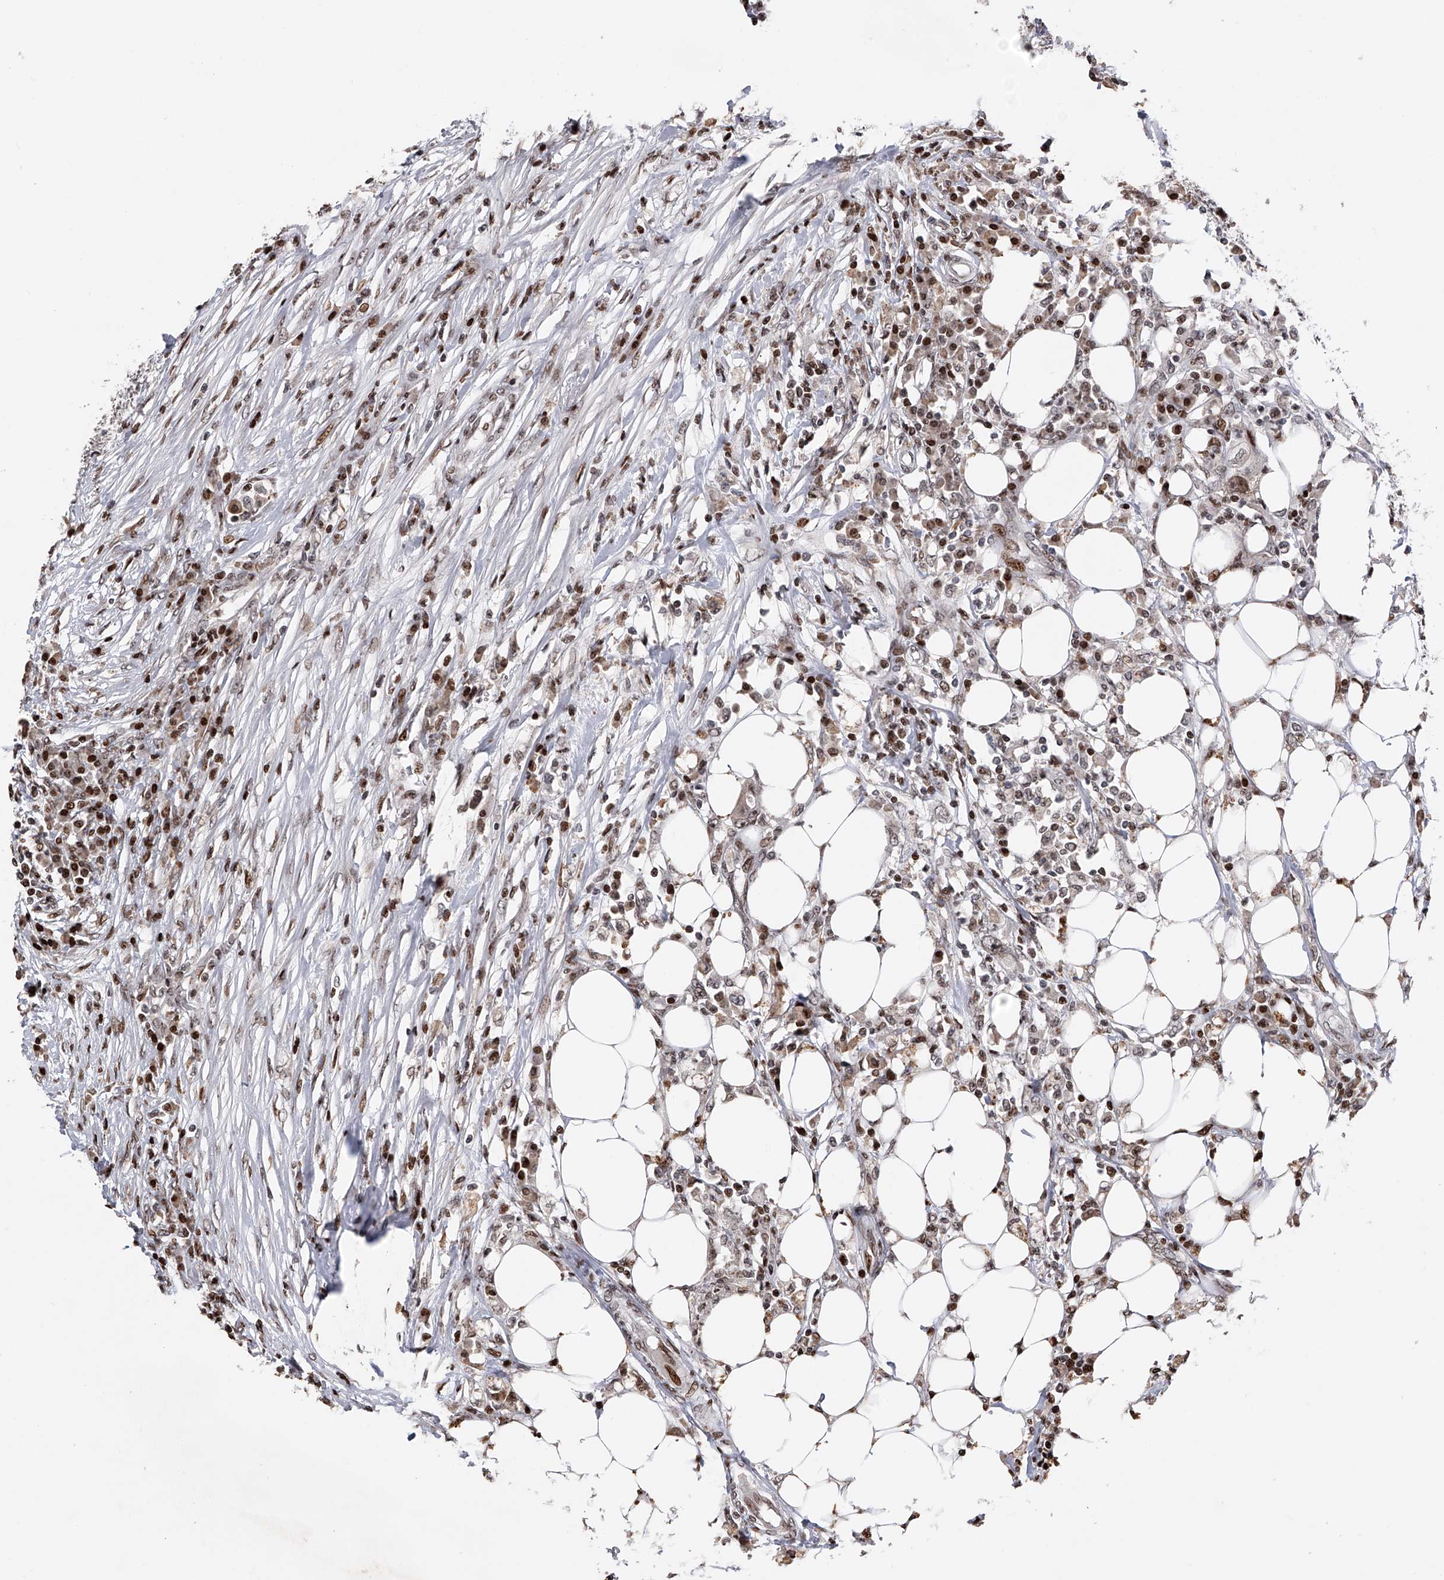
{"staining": {"intensity": "negative", "quantity": "none", "location": "none"}, "tissue": "colorectal cancer", "cell_type": "Tumor cells", "image_type": "cancer", "snomed": [{"axis": "morphology", "description": "Adenocarcinoma, NOS"}, {"axis": "topography", "description": "Colon"}], "caption": "Protein analysis of colorectal adenocarcinoma demonstrates no significant staining in tumor cells.", "gene": "RWDD2A", "patient": {"sex": "male", "age": 71}}